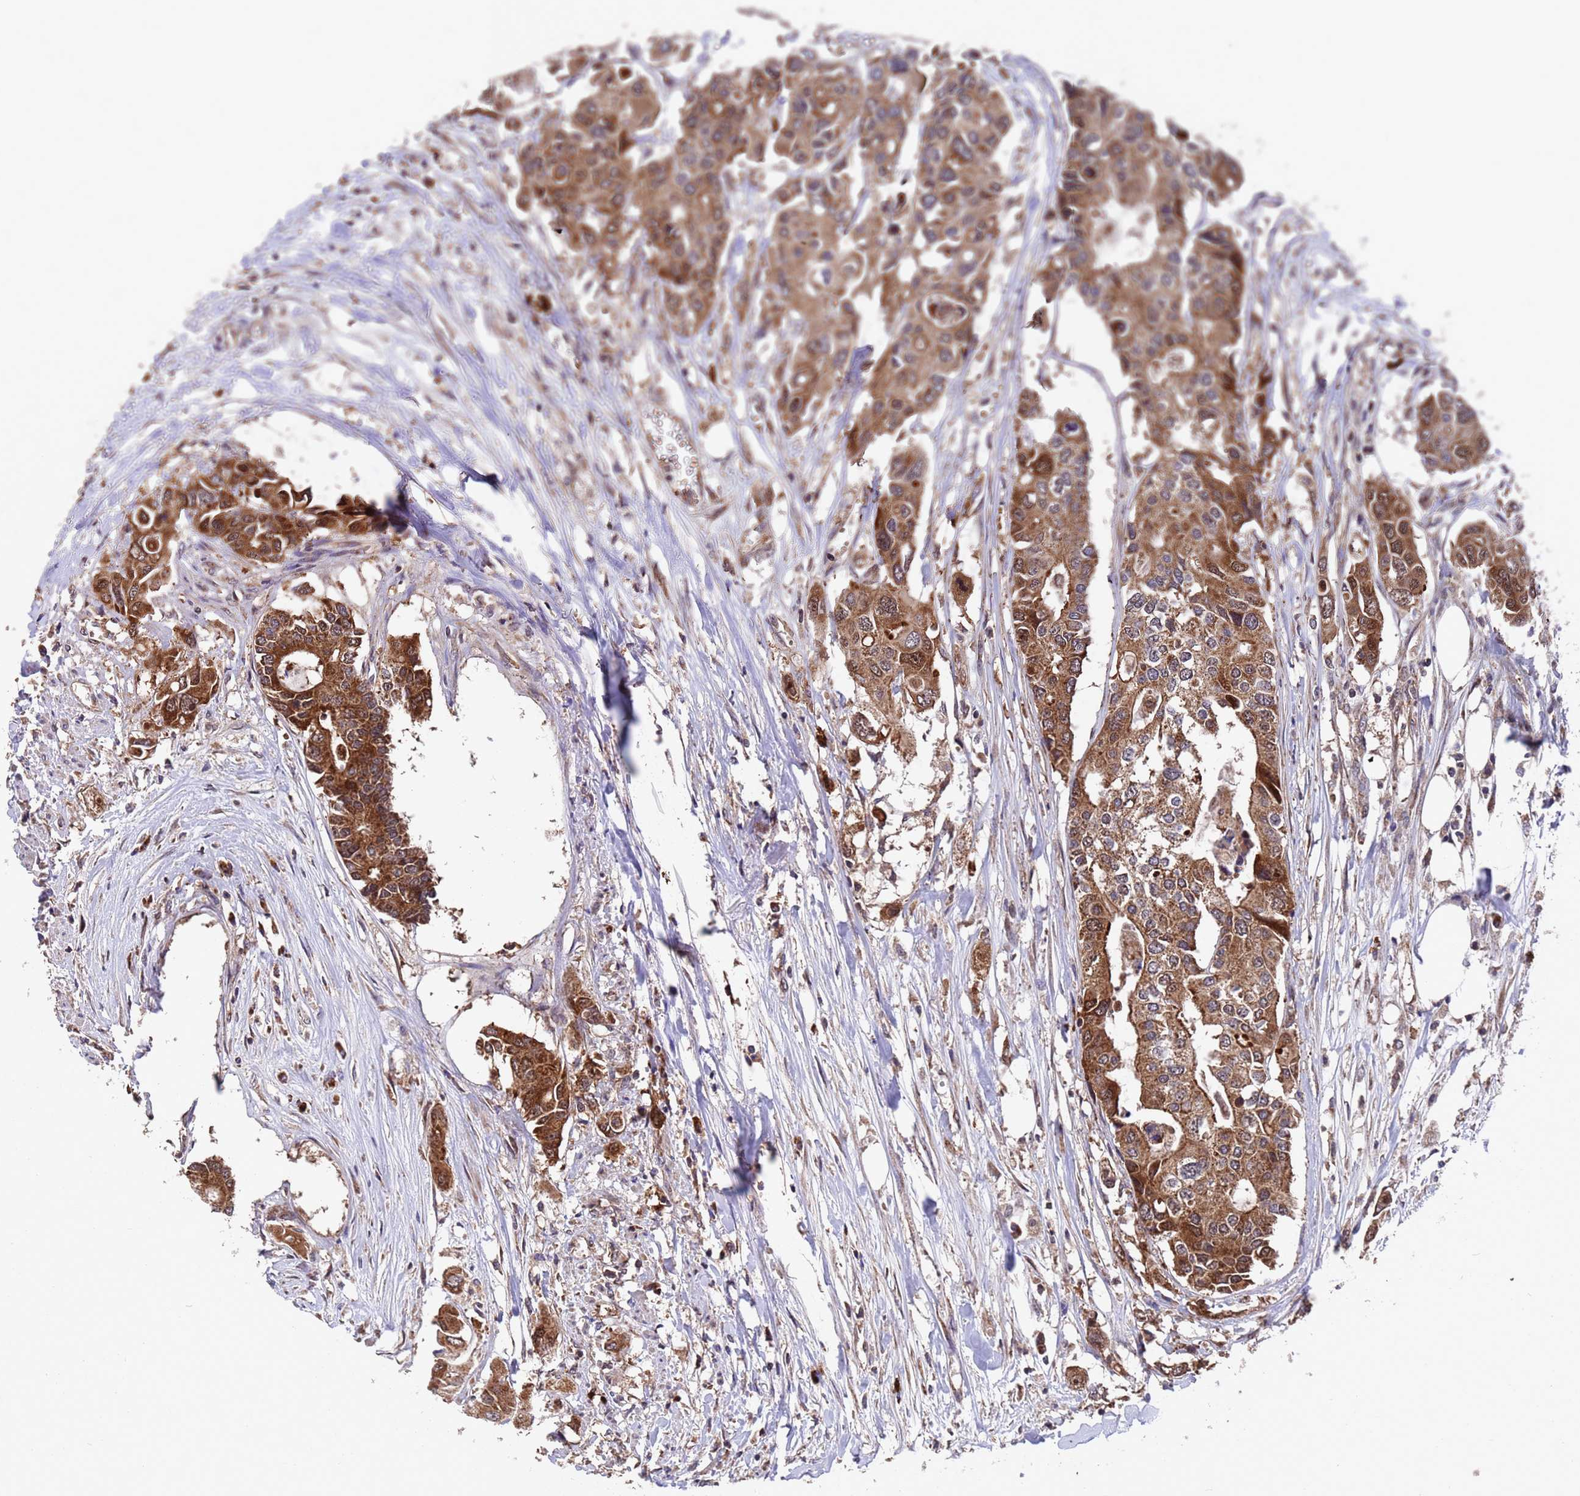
{"staining": {"intensity": "strong", "quantity": ">75%", "location": "cytoplasmic/membranous"}, "tissue": "colorectal cancer", "cell_type": "Tumor cells", "image_type": "cancer", "snomed": [{"axis": "morphology", "description": "Adenocarcinoma, NOS"}, {"axis": "topography", "description": "Colon"}], "caption": "The immunohistochemical stain labels strong cytoplasmic/membranous staining in tumor cells of adenocarcinoma (colorectal) tissue.", "gene": "TSR3", "patient": {"sex": "male", "age": 77}}